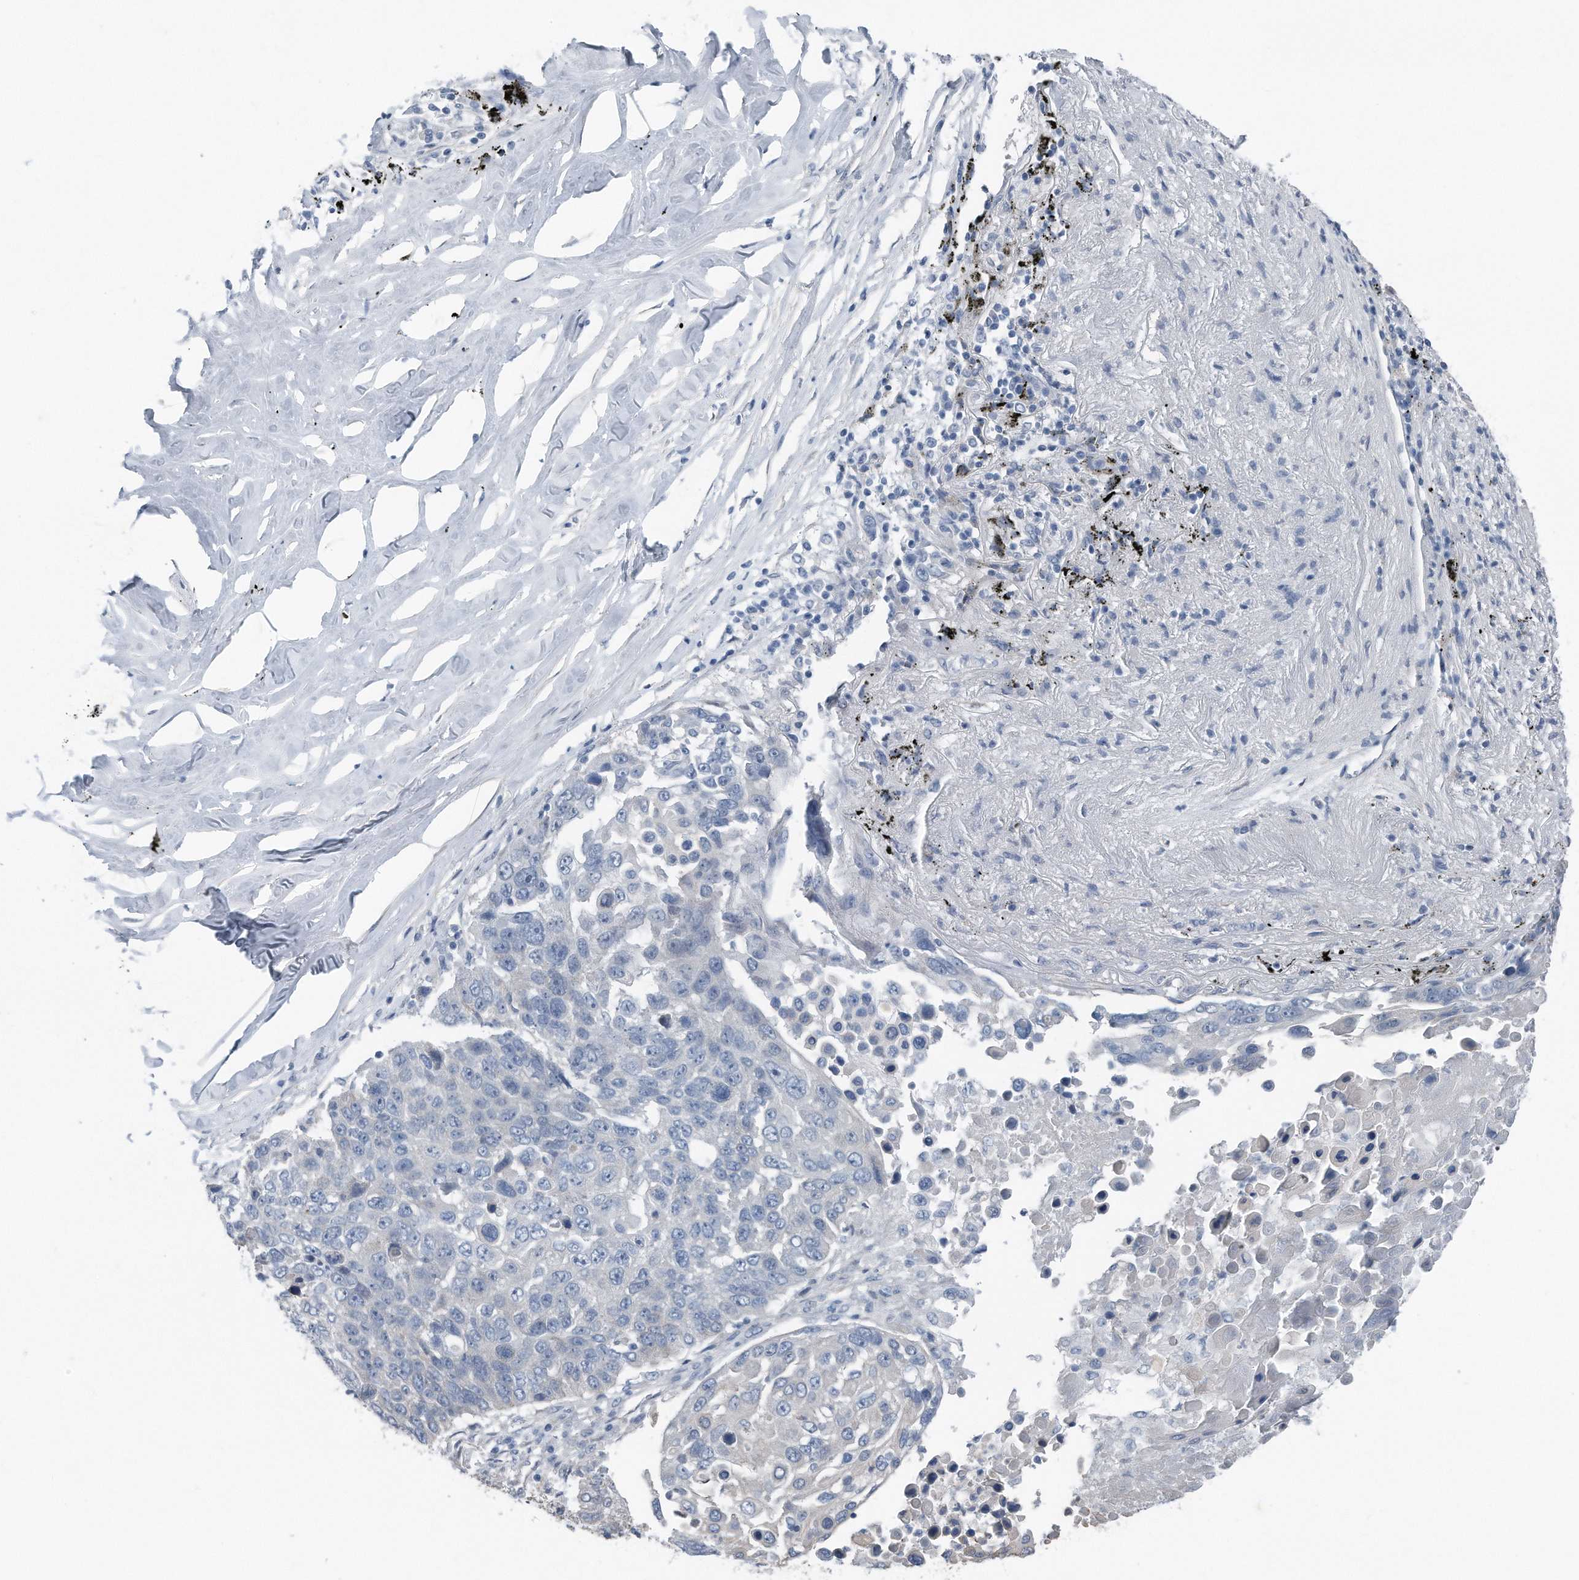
{"staining": {"intensity": "negative", "quantity": "none", "location": "none"}, "tissue": "lung cancer", "cell_type": "Tumor cells", "image_type": "cancer", "snomed": [{"axis": "morphology", "description": "Squamous cell carcinoma, NOS"}, {"axis": "topography", "description": "Lung"}], "caption": "DAB (3,3'-diaminobenzidine) immunohistochemical staining of human lung cancer (squamous cell carcinoma) demonstrates no significant expression in tumor cells. The staining is performed using DAB brown chromogen with nuclei counter-stained in using hematoxylin.", "gene": "YRDC", "patient": {"sex": "male", "age": 66}}